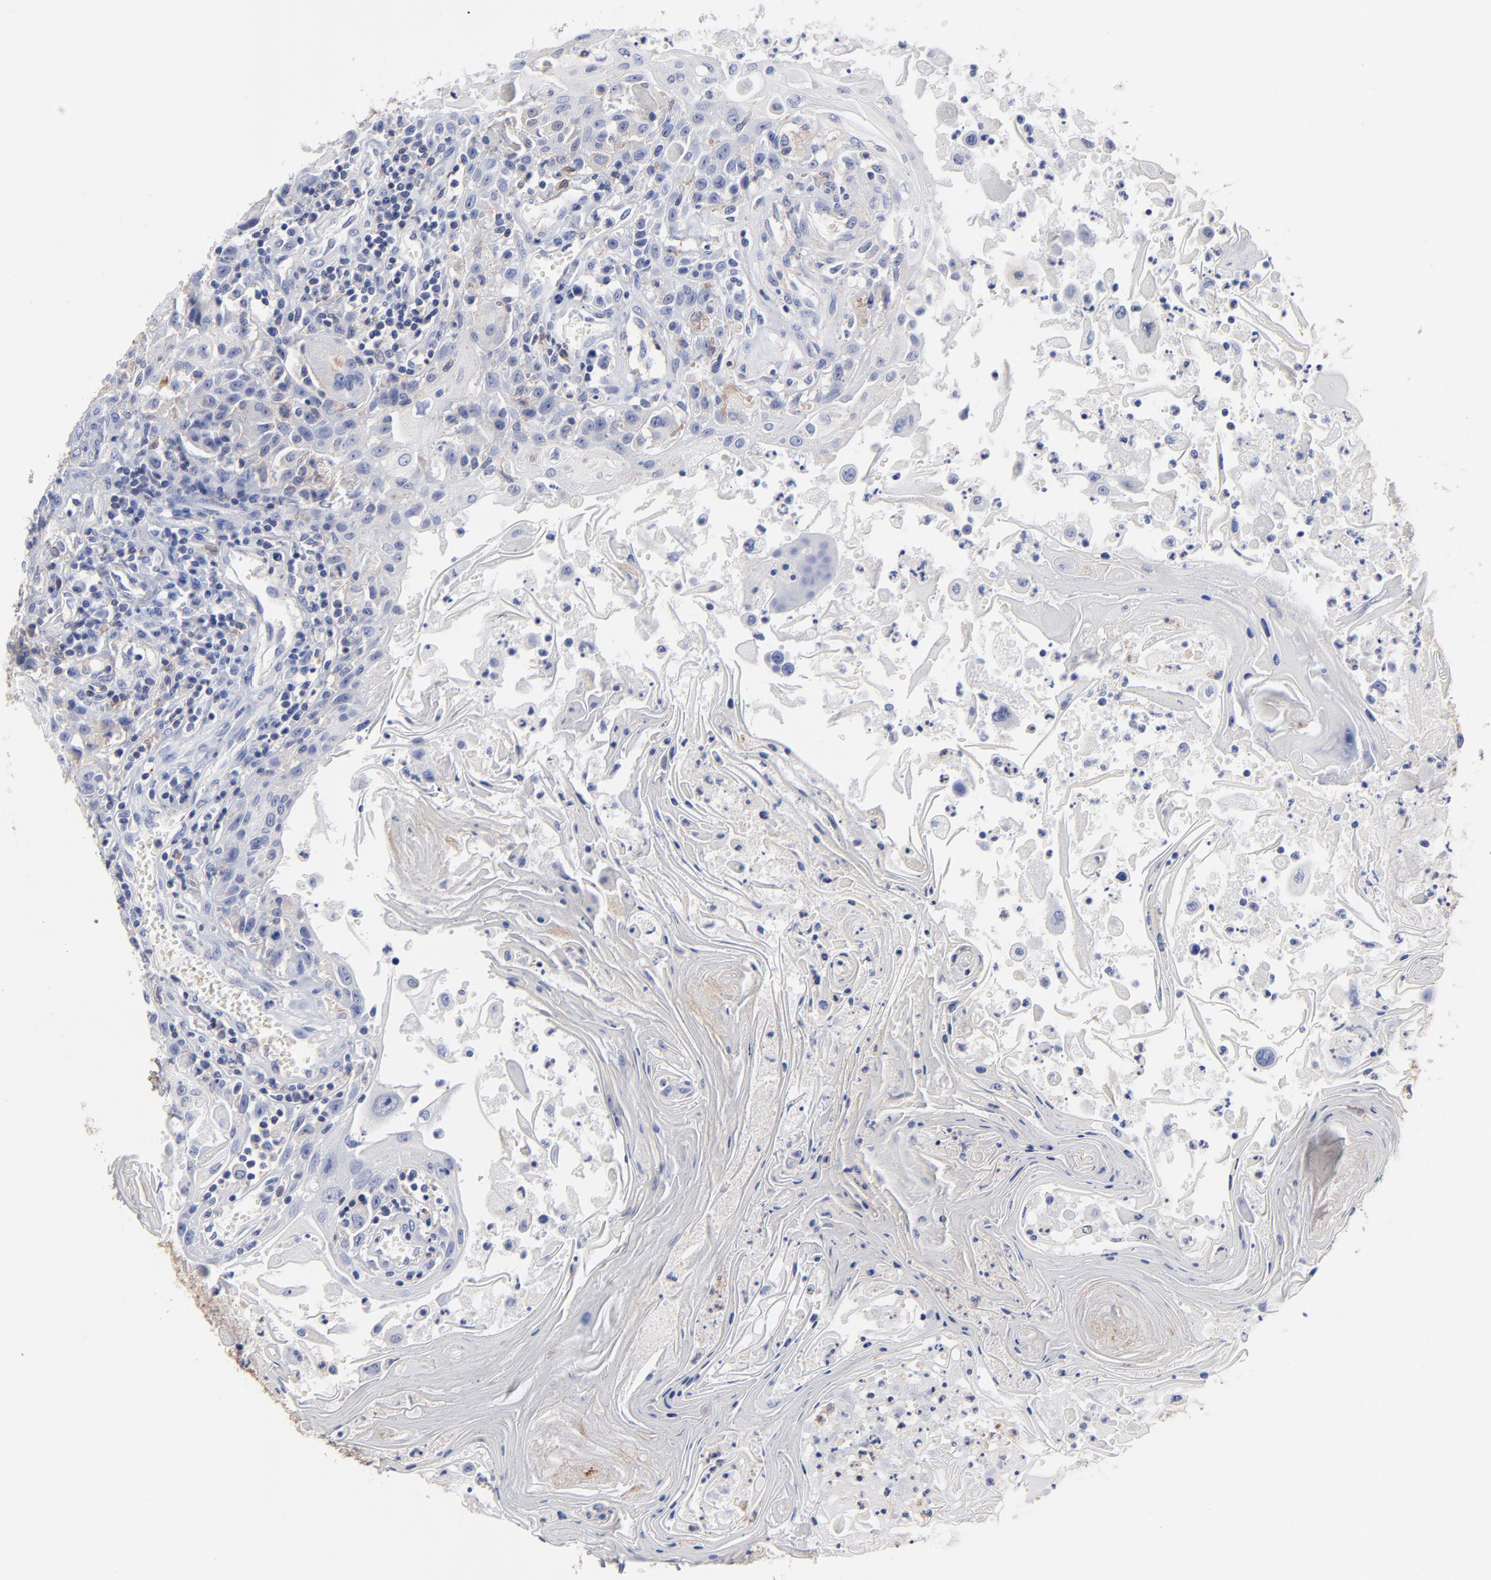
{"staining": {"intensity": "negative", "quantity": "none", "location": "none"}, "tissue": "head and neck cancer", "cell_type": "Tumor cells", "image_type": "cancer", "snomed": [{"axis": "morphology", "description": "Squamous cell carcinoma, NOS"}, {"axis": "topography", "description": "Oral tissue"}, {"axis": "topography", "description": "Head-Neck"}], "caption": "An image of head and neck squamous cell carcinoma stained for a protein shows no brown staining in tumor cells.", "gene": "ASL", "patient": {"sex": "female", "age": 76}}